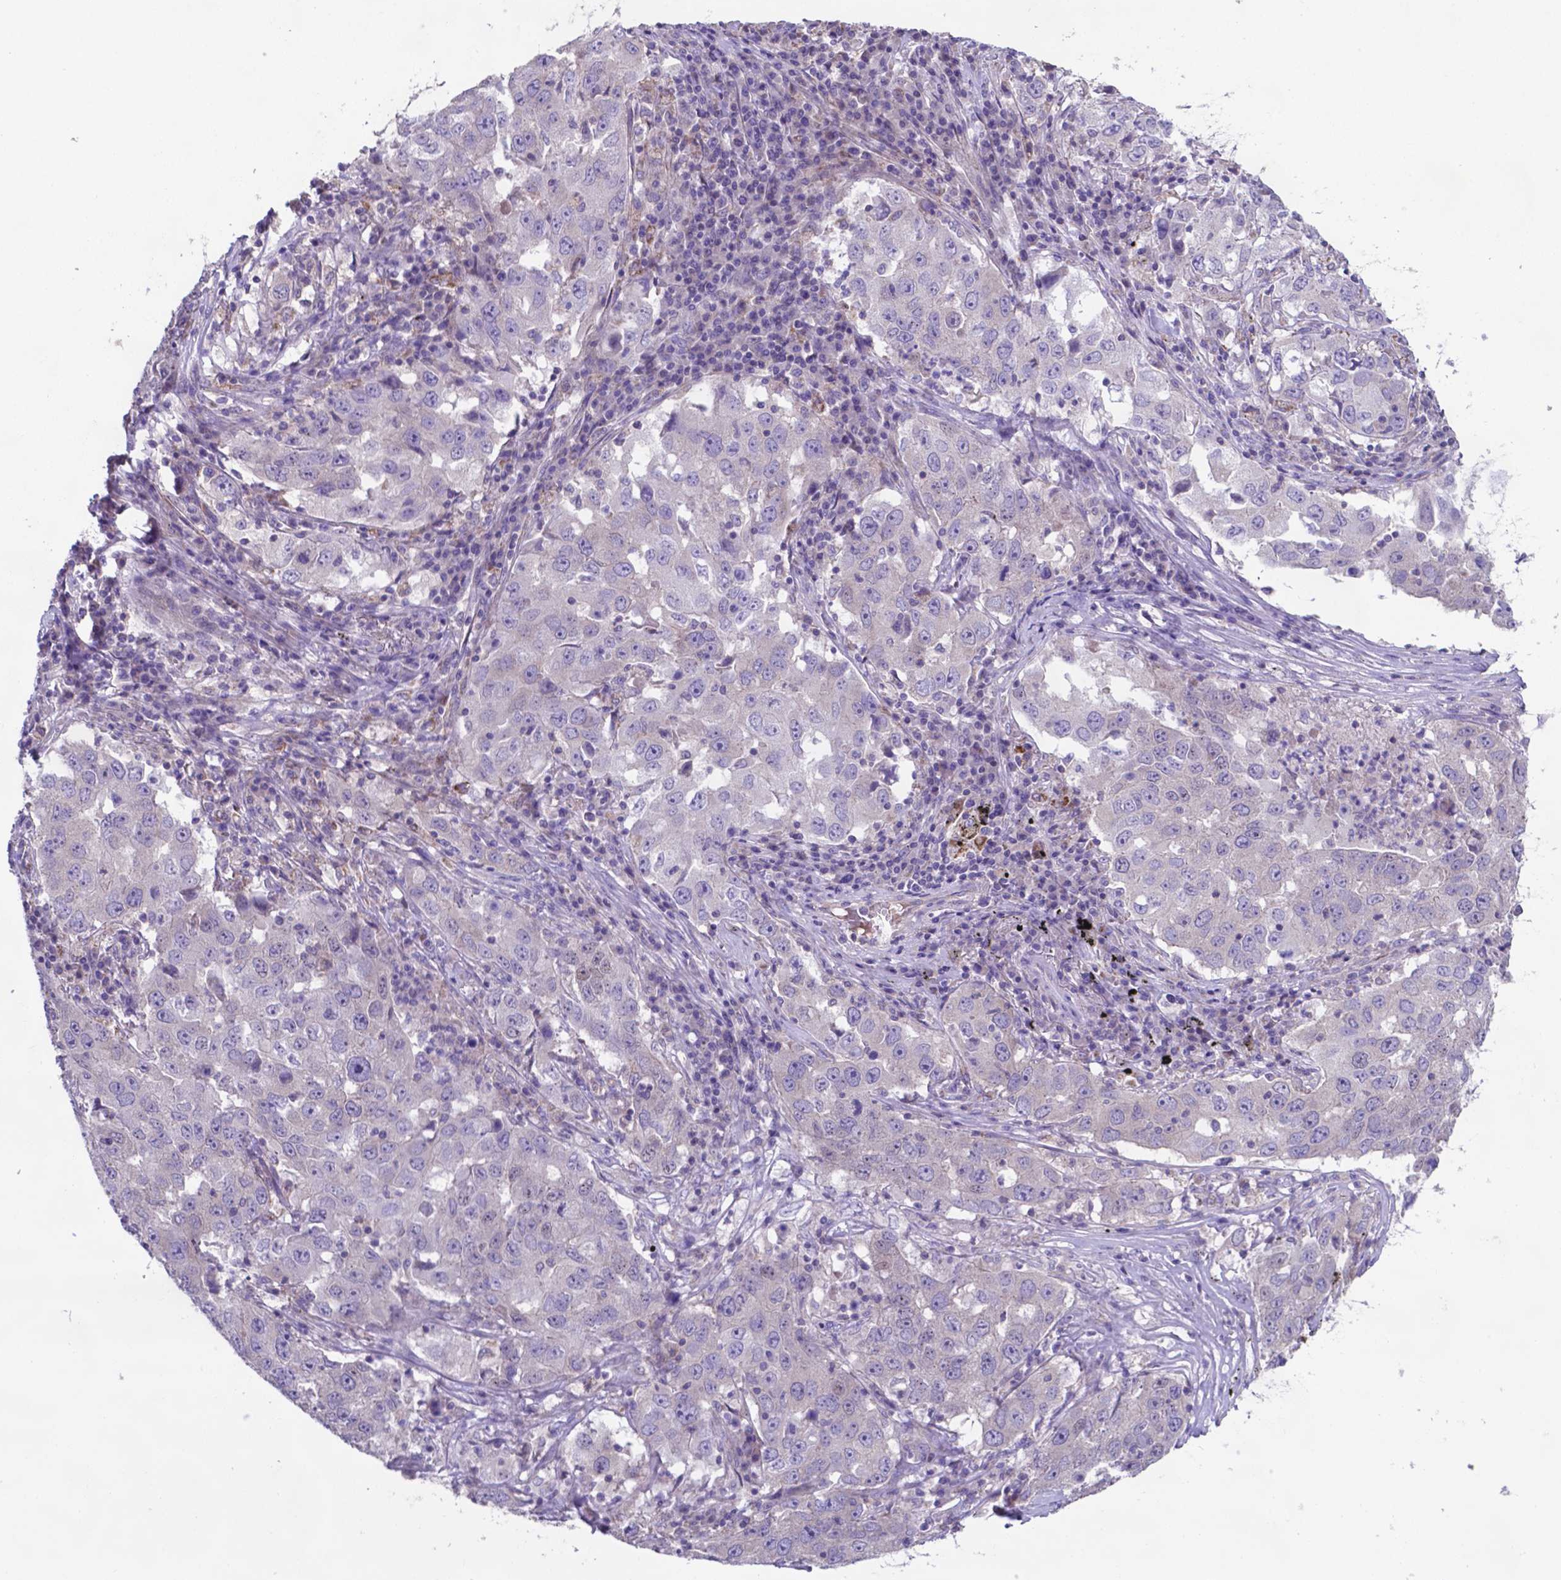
{"staining": {"intensity": "negative", "quantity": "none", "location": "none"}, "tissue": "lung cancer", "cell_type": "Tumor cells", "image_type": "cancer", "snomed": [{"axis": "morphology", "description": "Adenocarcinoma, NOS"}, {"axis": "topography", "description": "Lung"}], "caption": "Human lung cancer stained for a protein using immunohistochemistry displays no expression in tumor cells.", "gene": "TYRO3", "patient": {"sex": "male", "age": 73}}